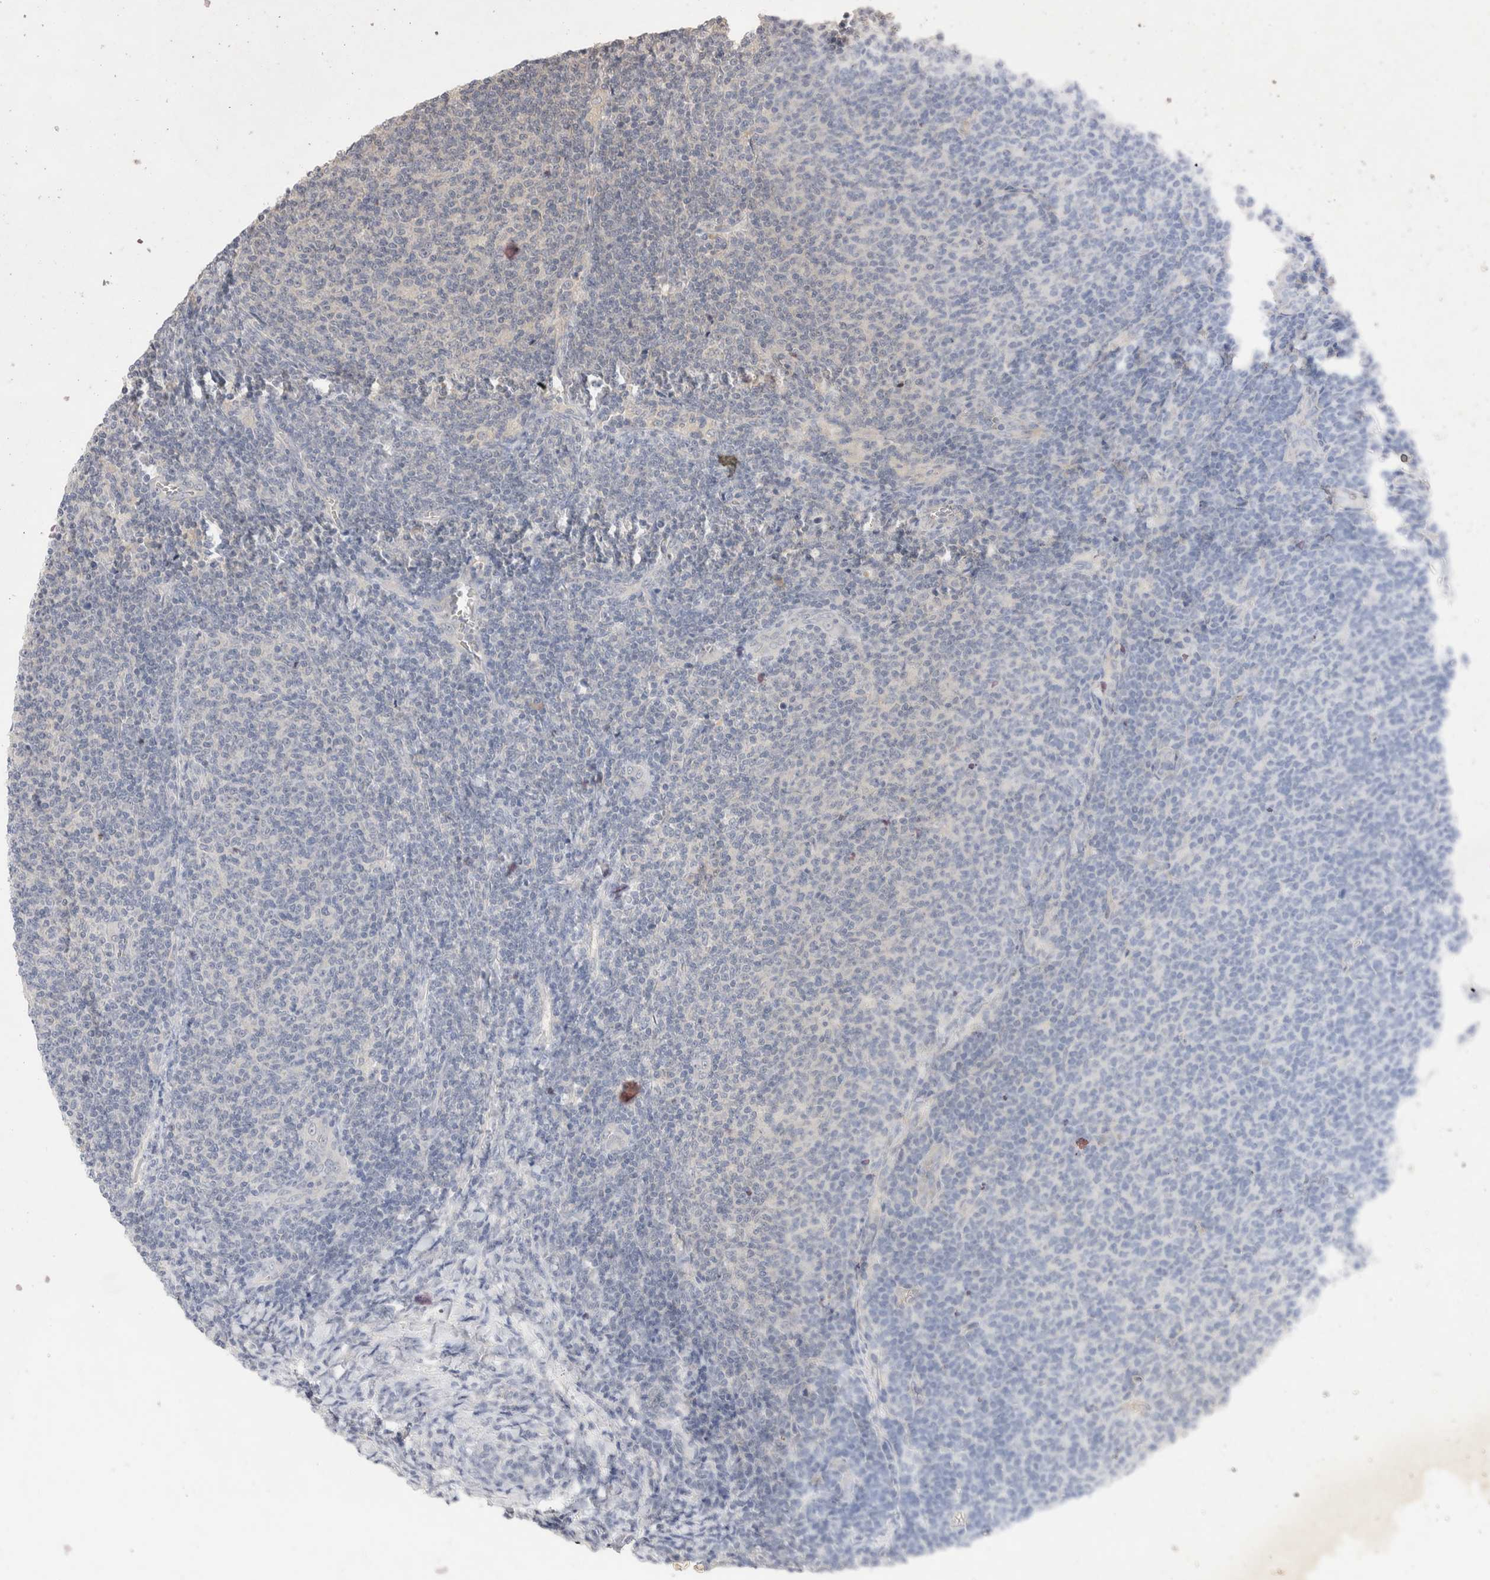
{"staining": {"intensity": "negative", "quantity": "none", "location": "none"}, "tissue": "lymphoma", "cell_type": "Tumor cells", "image_type": "cancer", "snomed": [{"axis": "morphology", "description": "Malignant lymphoma, non-Hodgkin's type, Low grade"}, {"axis": "topography", "description": "Lymph node"}], "caption": "High power microscopy micrograph of an immunohistochemistry histopathology image of malignant lymphoma, non-Hodgkin's type (low-grade), revealing no significant staining in tumor cells.", "gene": "NSMAF", "patient": {"sex": "male", "age": 66}}